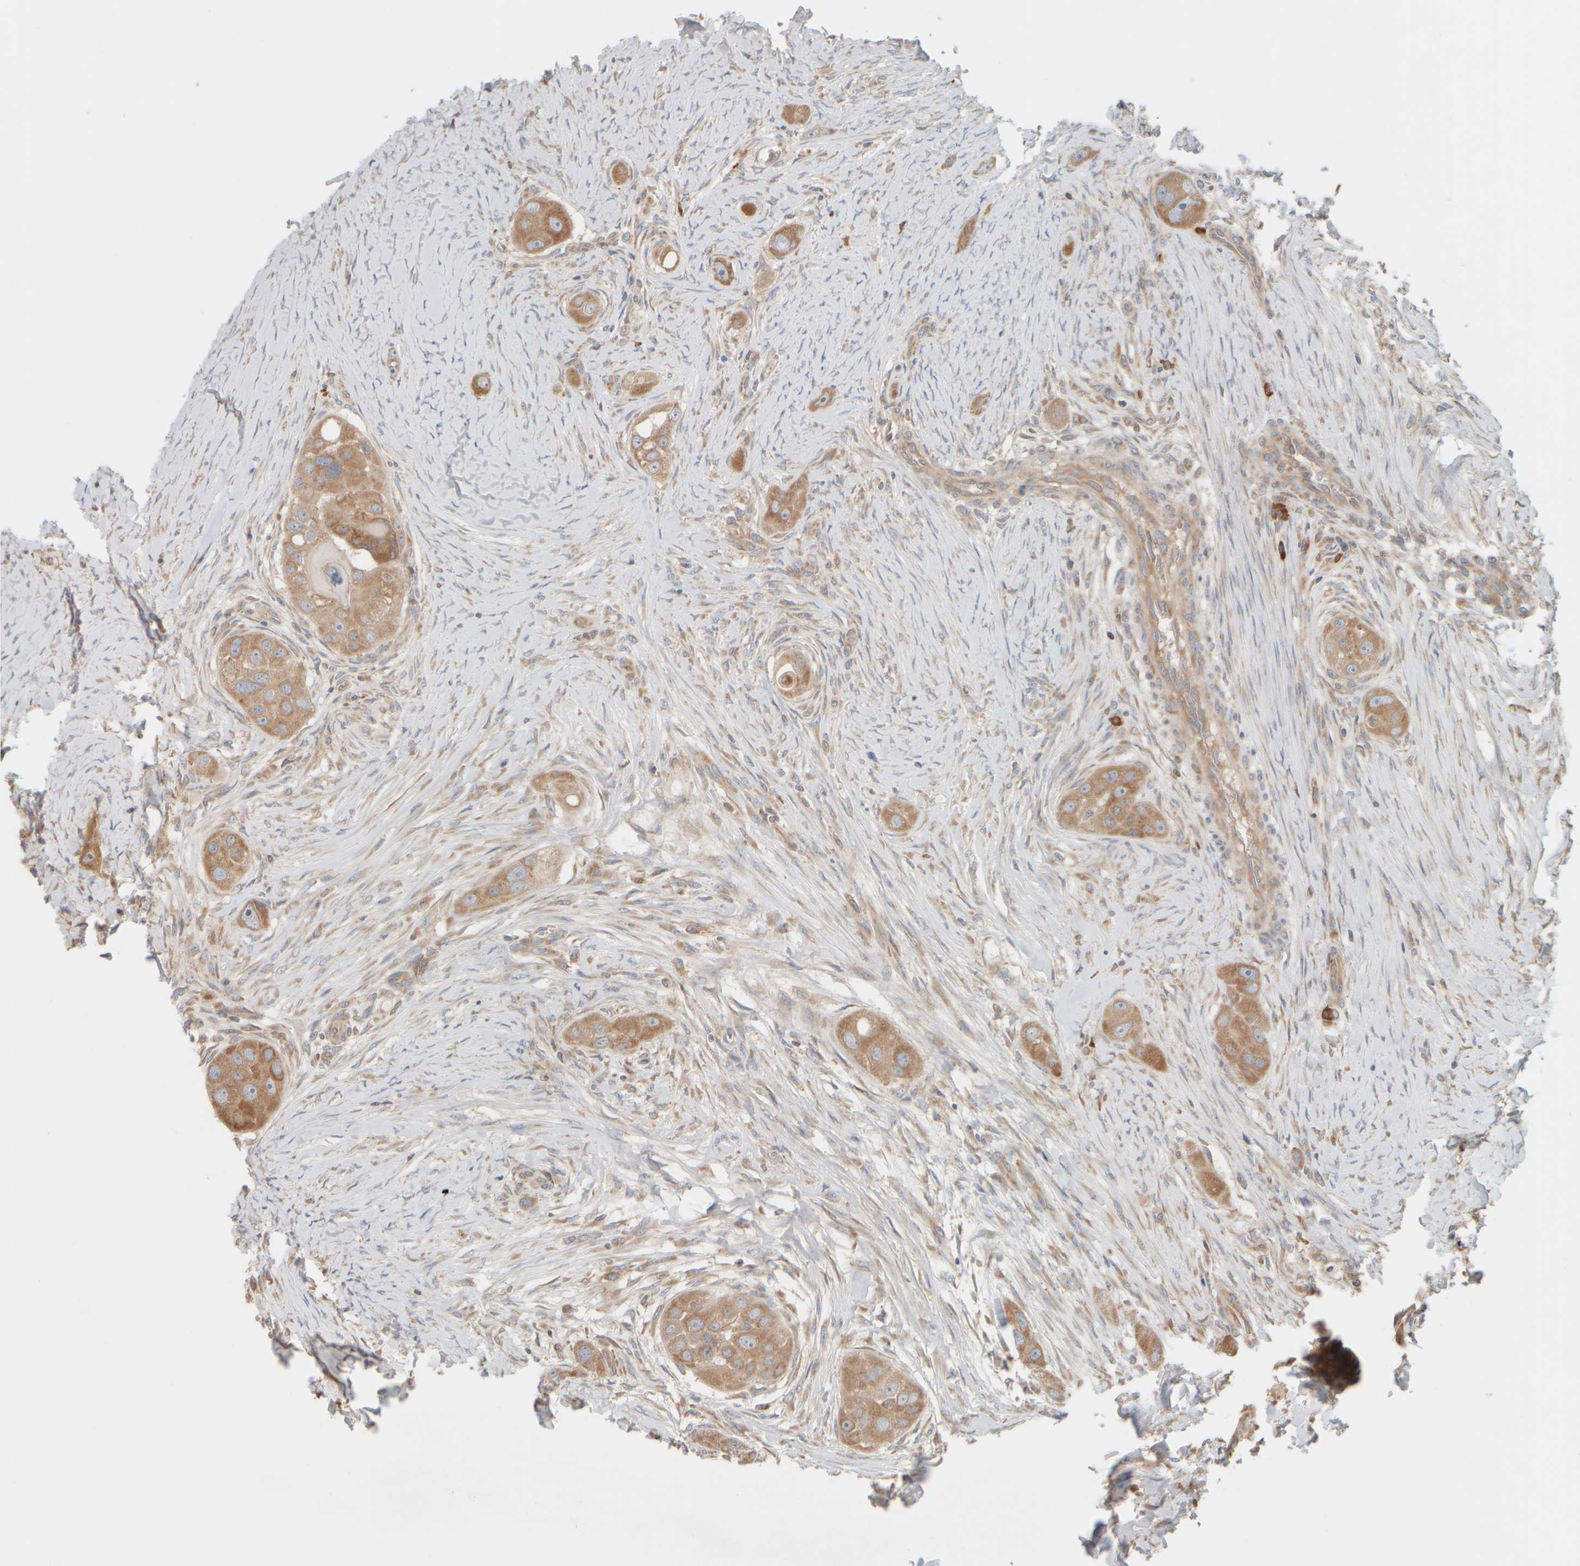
{"staining": {"intensity": "moderate", "quantity": ">75%", "location": "cytoplasmic/membranous"}, "tissue": "head and neck cancer", "cell_type": "Tumor cells", "image_type": "cancer", "snomed": [{"axis": "morphology", "description": "Normal tissue, NOS"}, {"axis": "morphology", "description": "Squamous cell carcinoma, NOS"}, {"axis": "topography", "description": "Skeletal muscle"}, {"axis": "topography", "description": "Head-Neck"}], "caption": "High-magnification brightfield microscopy of squamous cell carcinoma (head and neck) stained with DAB (3,3'-diaminobenzidine) (brown) and counterstained with hematoxylin (blue). tumor cells exhibit moderate cytoplasmic/membranous expression is identified in approximately>75% of cells. Using DAB (3,3'-diaminobenzidine) (brown) and hematoxylin (blue) stains, captured at high magnification using brightfield microscopy.", "gene": "EIF2B3", "patient": {"sex": "male", "age": 51}}